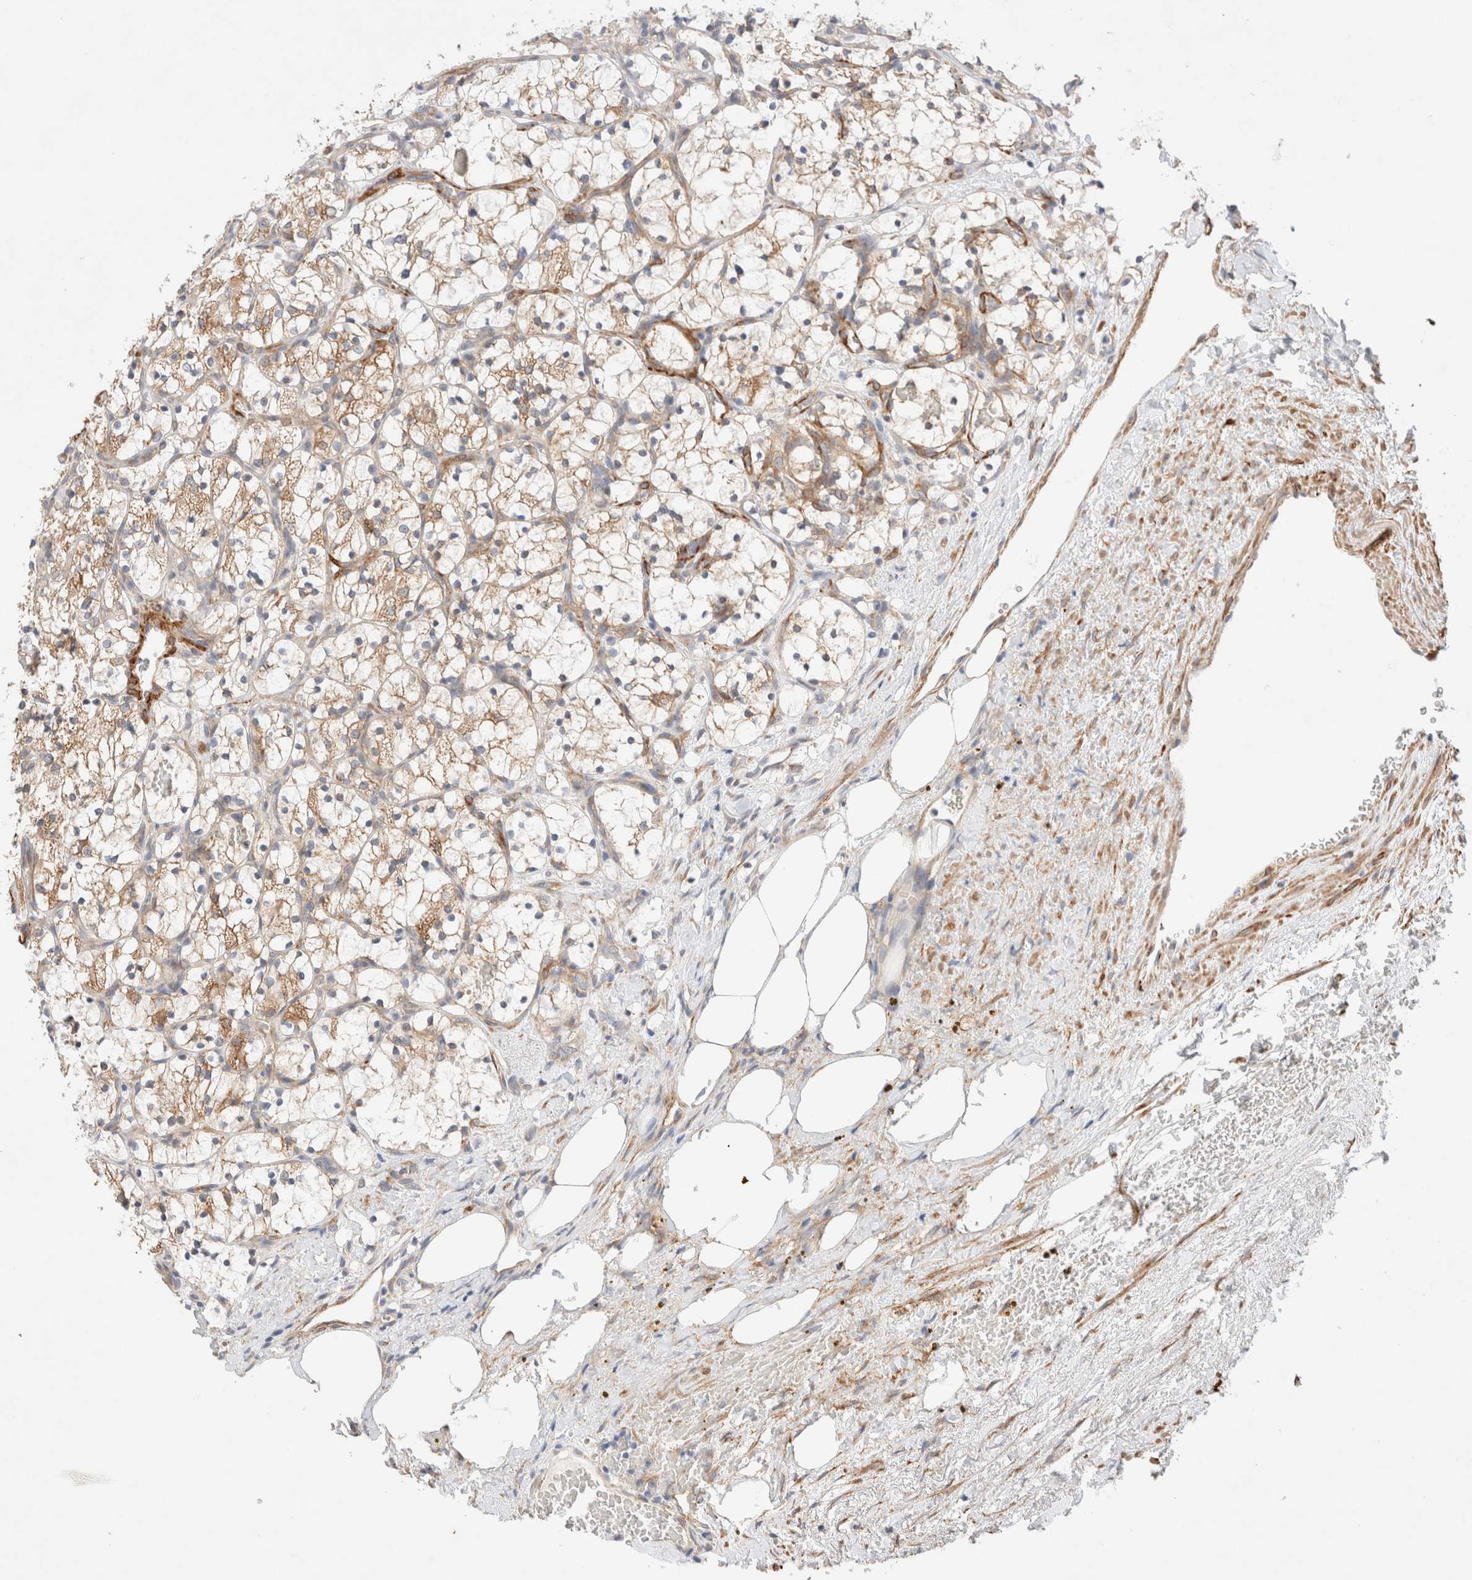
{"staining": {"intensity": "moderate", "quantity": "<25%", "location": "cytoplasmic/membranous"}, "tissue": "renal cancer", "cell_type": "Tumor cells", "image_type": "cancer", "snomed": [{"axis": "morphology", "description": "Adenocarcinoma, NOS"}, {"axis": "topography", "description": "Kidney"}], "caption": "This is an image of immunohistochemistry staining of adenocarcinoma (renal), which shows moderate expression in the cytoplasmic/membranous of tumor cells.", "gene": "RRP15", "patient": {"sex": "female", "age": 69}}